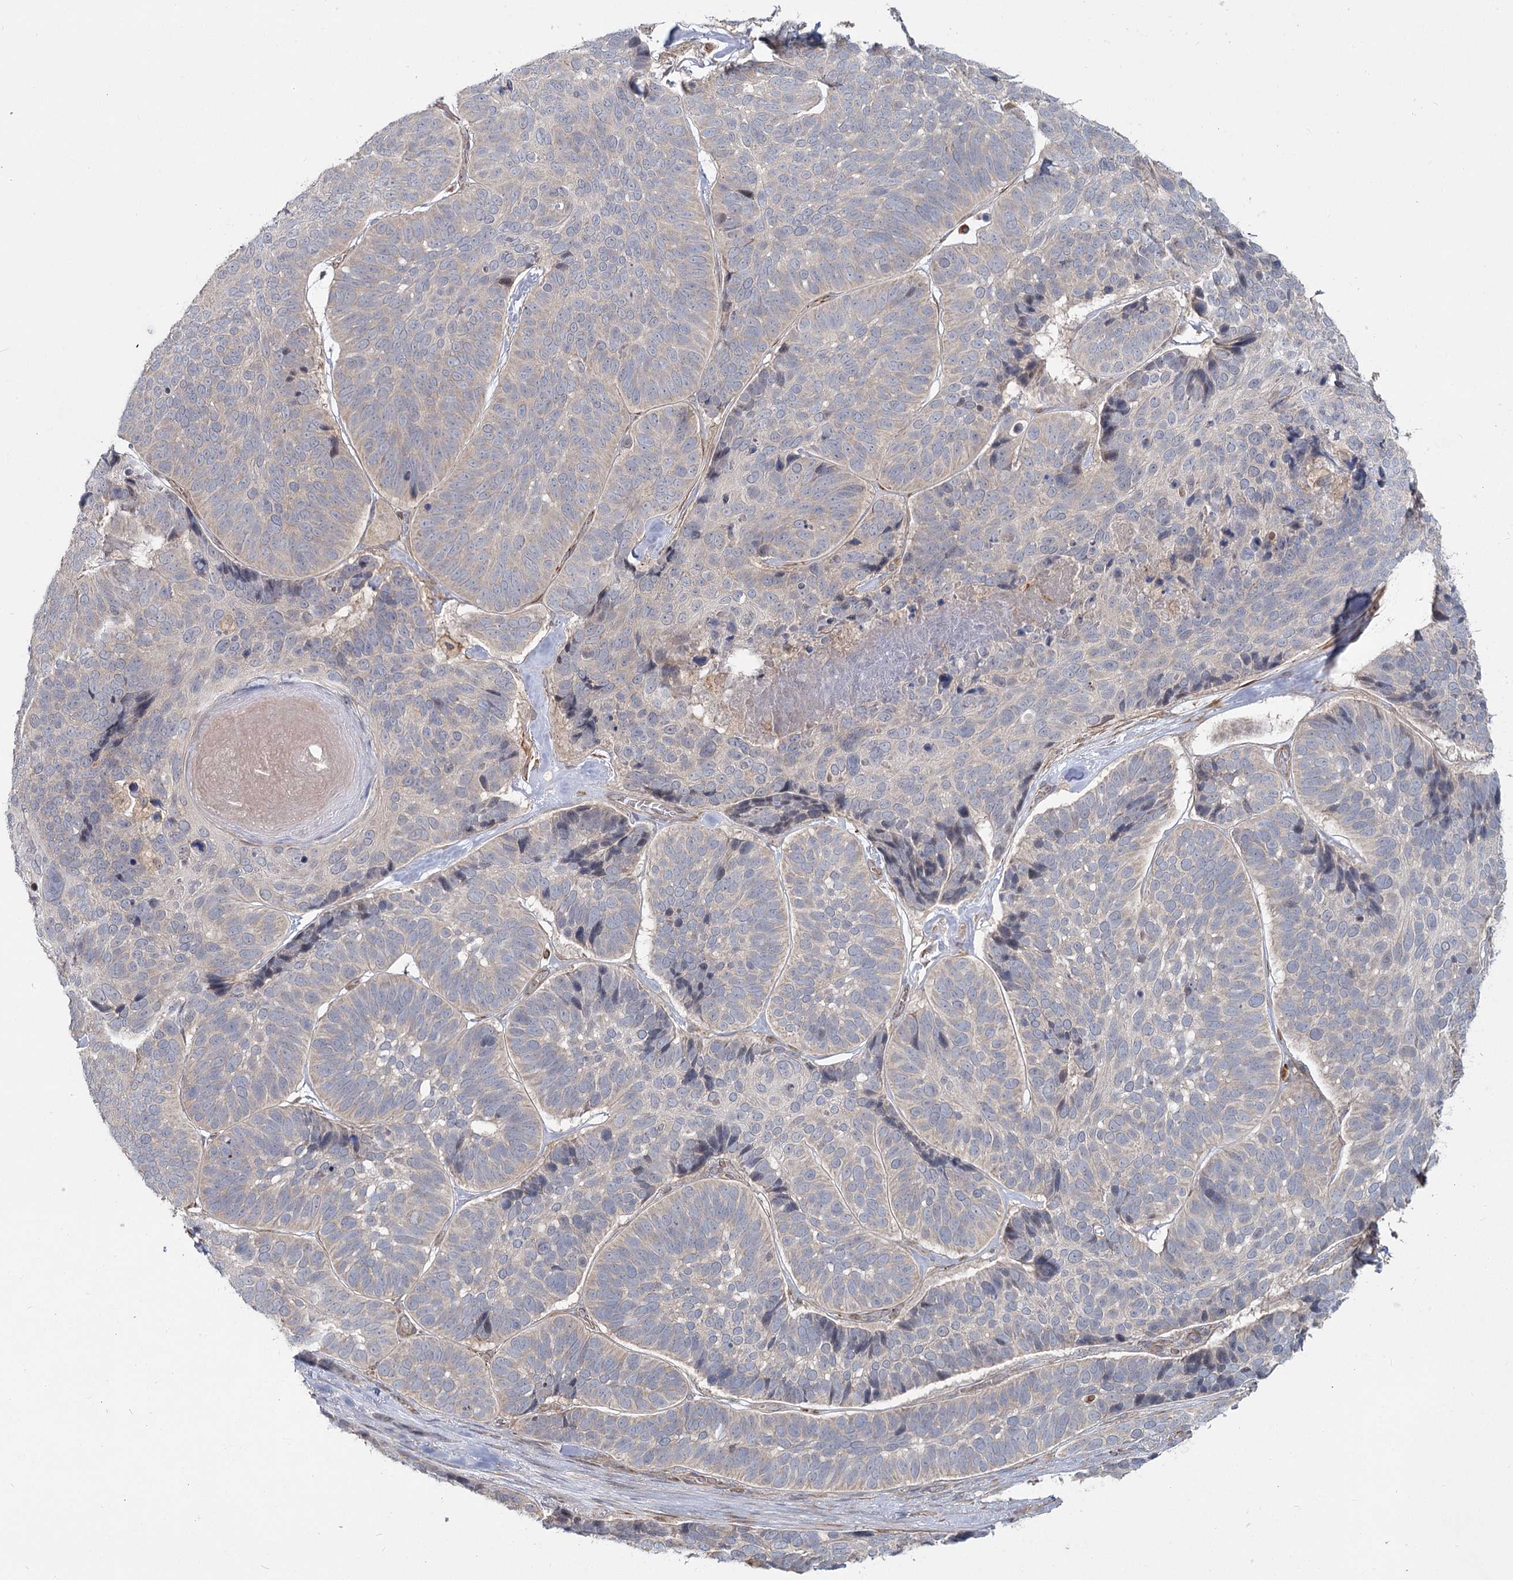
{"staining": {"intensity": "negative", "quantity": "none", "location": "none"}, "tissue": "skin cancer", "cell_type": "Tumor cells", "image_type": "cancer", "snomed": [{"axis": "morphology", "description": "Basal cell carcinoma"}, {"axis": "topography", "description": "Skin"}], "caption": "Tumor cells are negative for brown protein staining in skin cancer (basal cell carcinoma).", "gene": "TBC1D9B", "patient": {"sex": "male", "age": 62}}